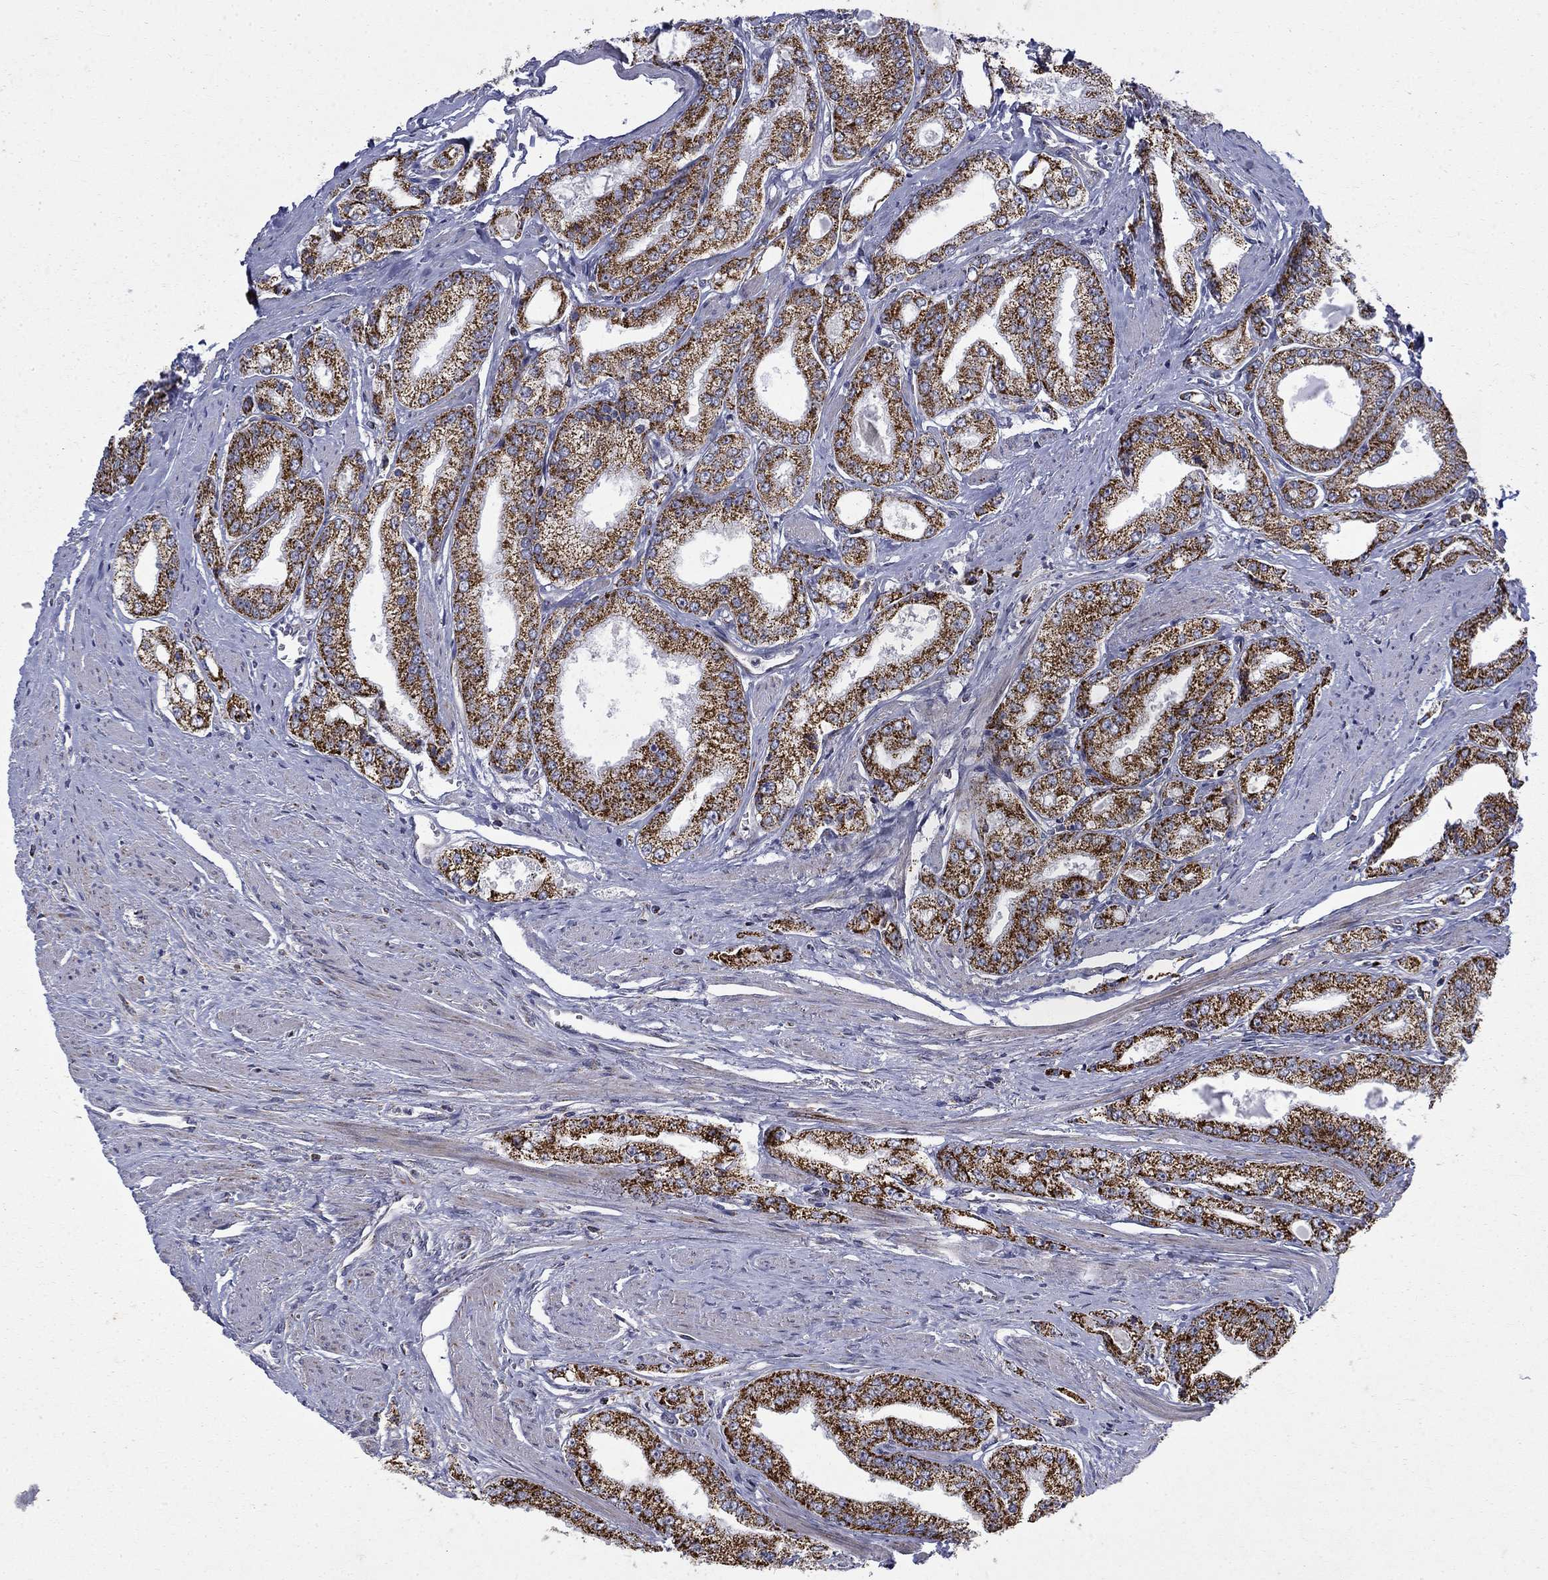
{"staining": {"intensity": "strong", "quantity": ">75%", "location": "cytoplasmic/membranous"}, "tissue": "prostate cancer", "cell_type": "Tumor cells", "image_type": "cancer", "snomed": [{"axis": "morphology", "description": "Adenocarcinoma, NOS"}, {"axis": "morphology", "description": "Adenocarcinoma, High grade"}, {"axis": "topography", "description": "Prostate"}], "caption": "Immunohistochemical staining of prostate adenocarcinoma (high-grade) exhibits strong cytoplasmic/membranous protein staining in about >75% of tumor cells.", "gene": "PCBP3", "patient": {"sex": "male", "age": 70}}